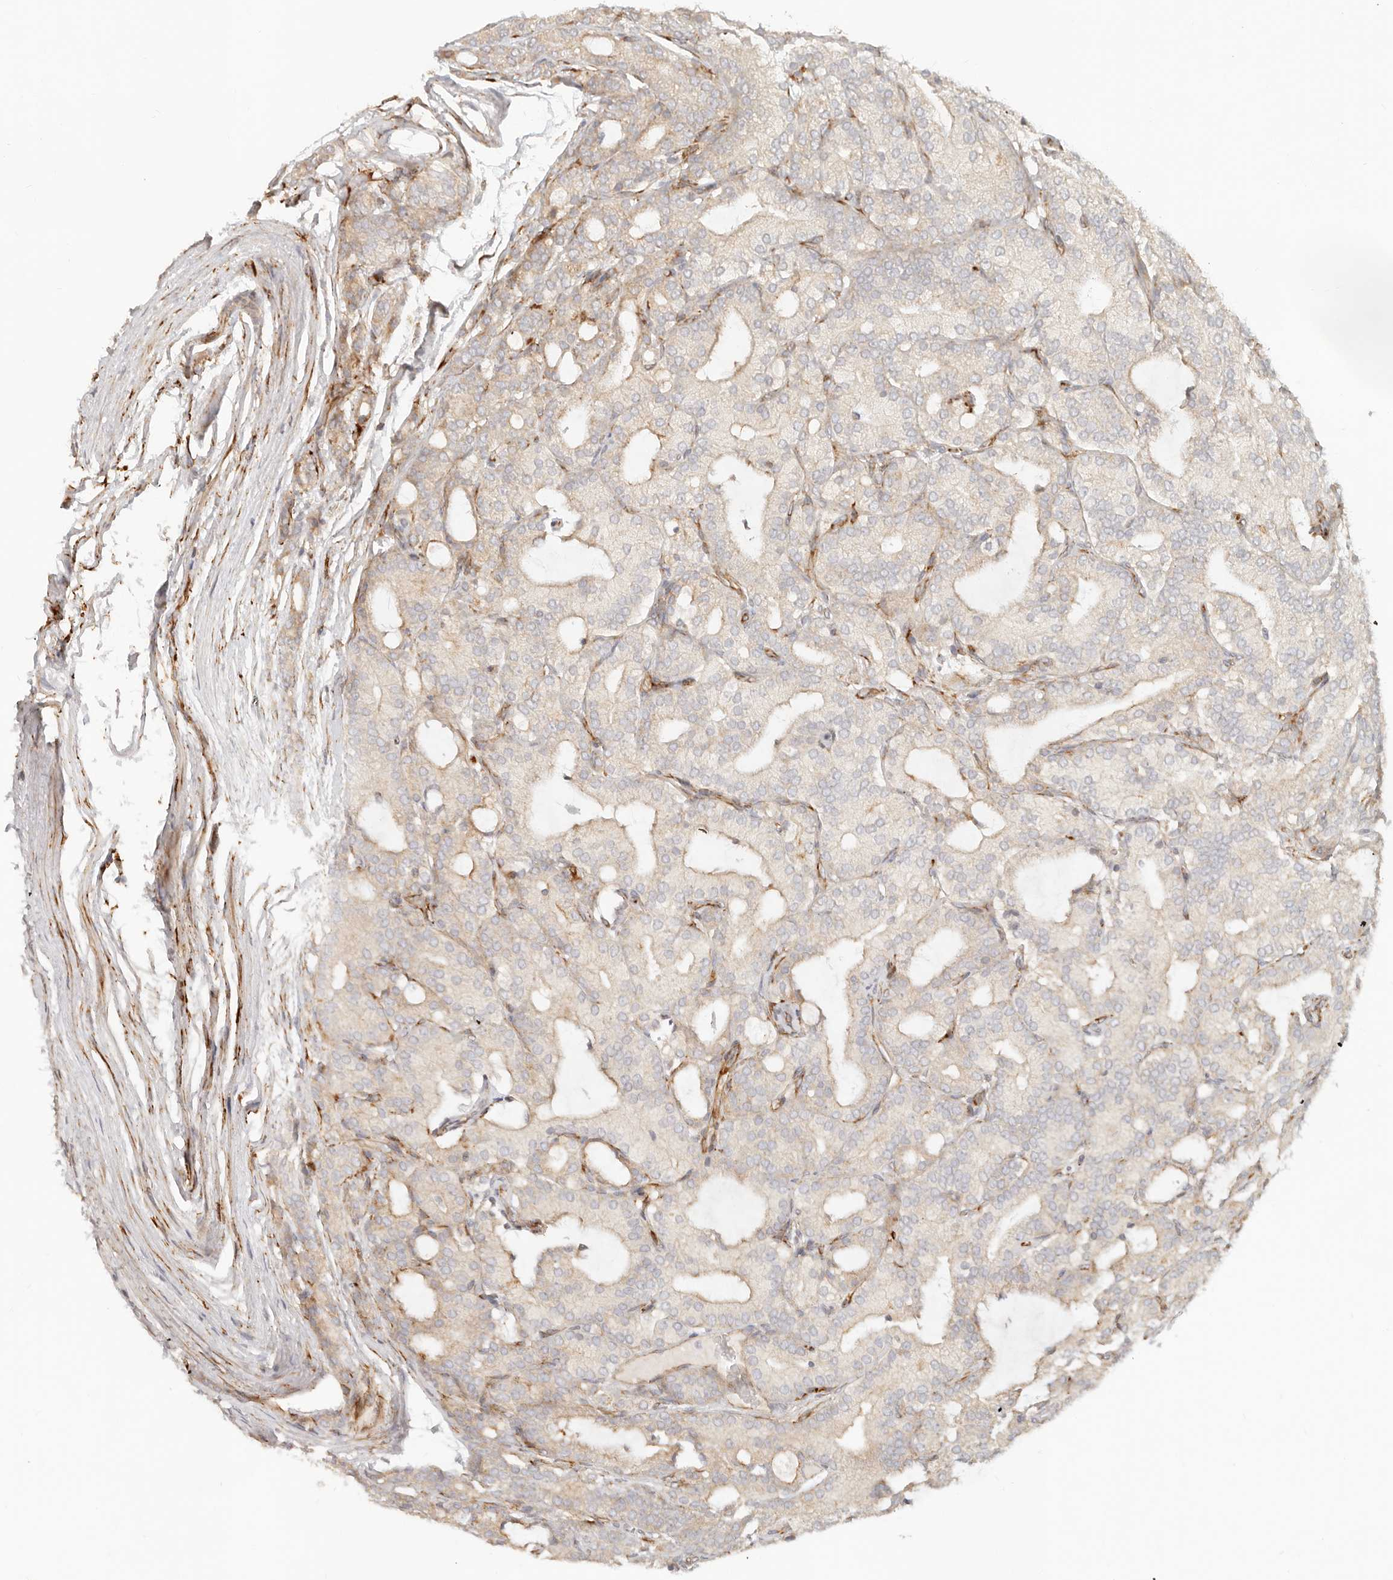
{"staining": {"intensity": "weak", "quantity": "<25%", "location": "cytoplasmic/membranous"}, "tissue": "prostate cancer", "cell_type": "Tumor cells", "image_type": "cancer", "snomed": [{"axis": "morphology", "description": "Adenocarcinoma, High grade"}, {"axis": "topography", "description": "Prostate"}], "caption": "There is no significant staining in tumor cells of adenocarcinoma (high-grade) (prostate).", "gene": "SASS6", "patient": {"sex": "male", "age": 57}}